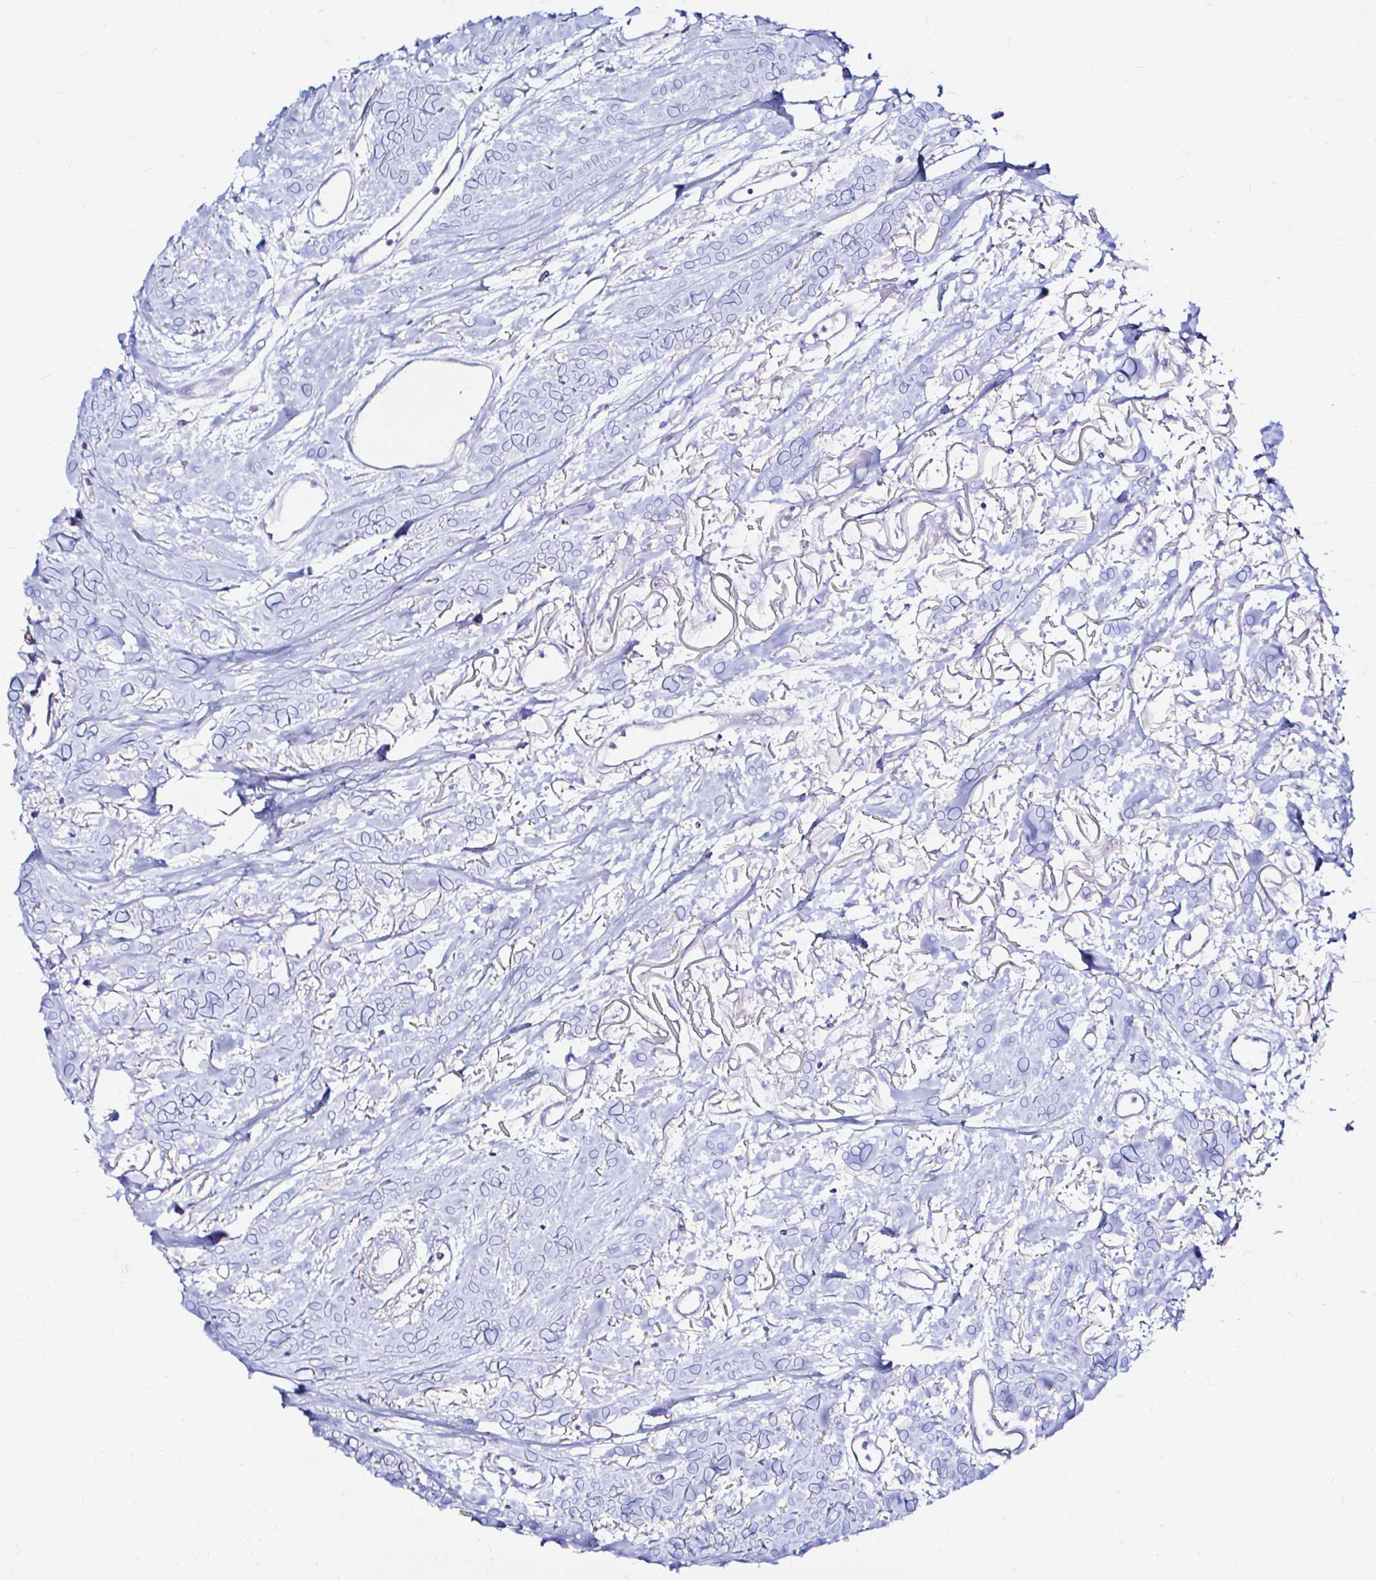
{"staining": {"intensity": "negative", "quantity": "none", "location": "none"}, "tissue": "breast cancer", "cell_type": "Tumor cells", "image_type": "cancer", "snomed": [{"axis": "morphology", "description": "Duct carcinoma"}, {"axis": "topography", "description": "Breast"}], "caption": "There is no significant positivity in tumor cells of breast cancer.", "gene": "ZNF432", "patient": {"sex": "female", "age": 54}}